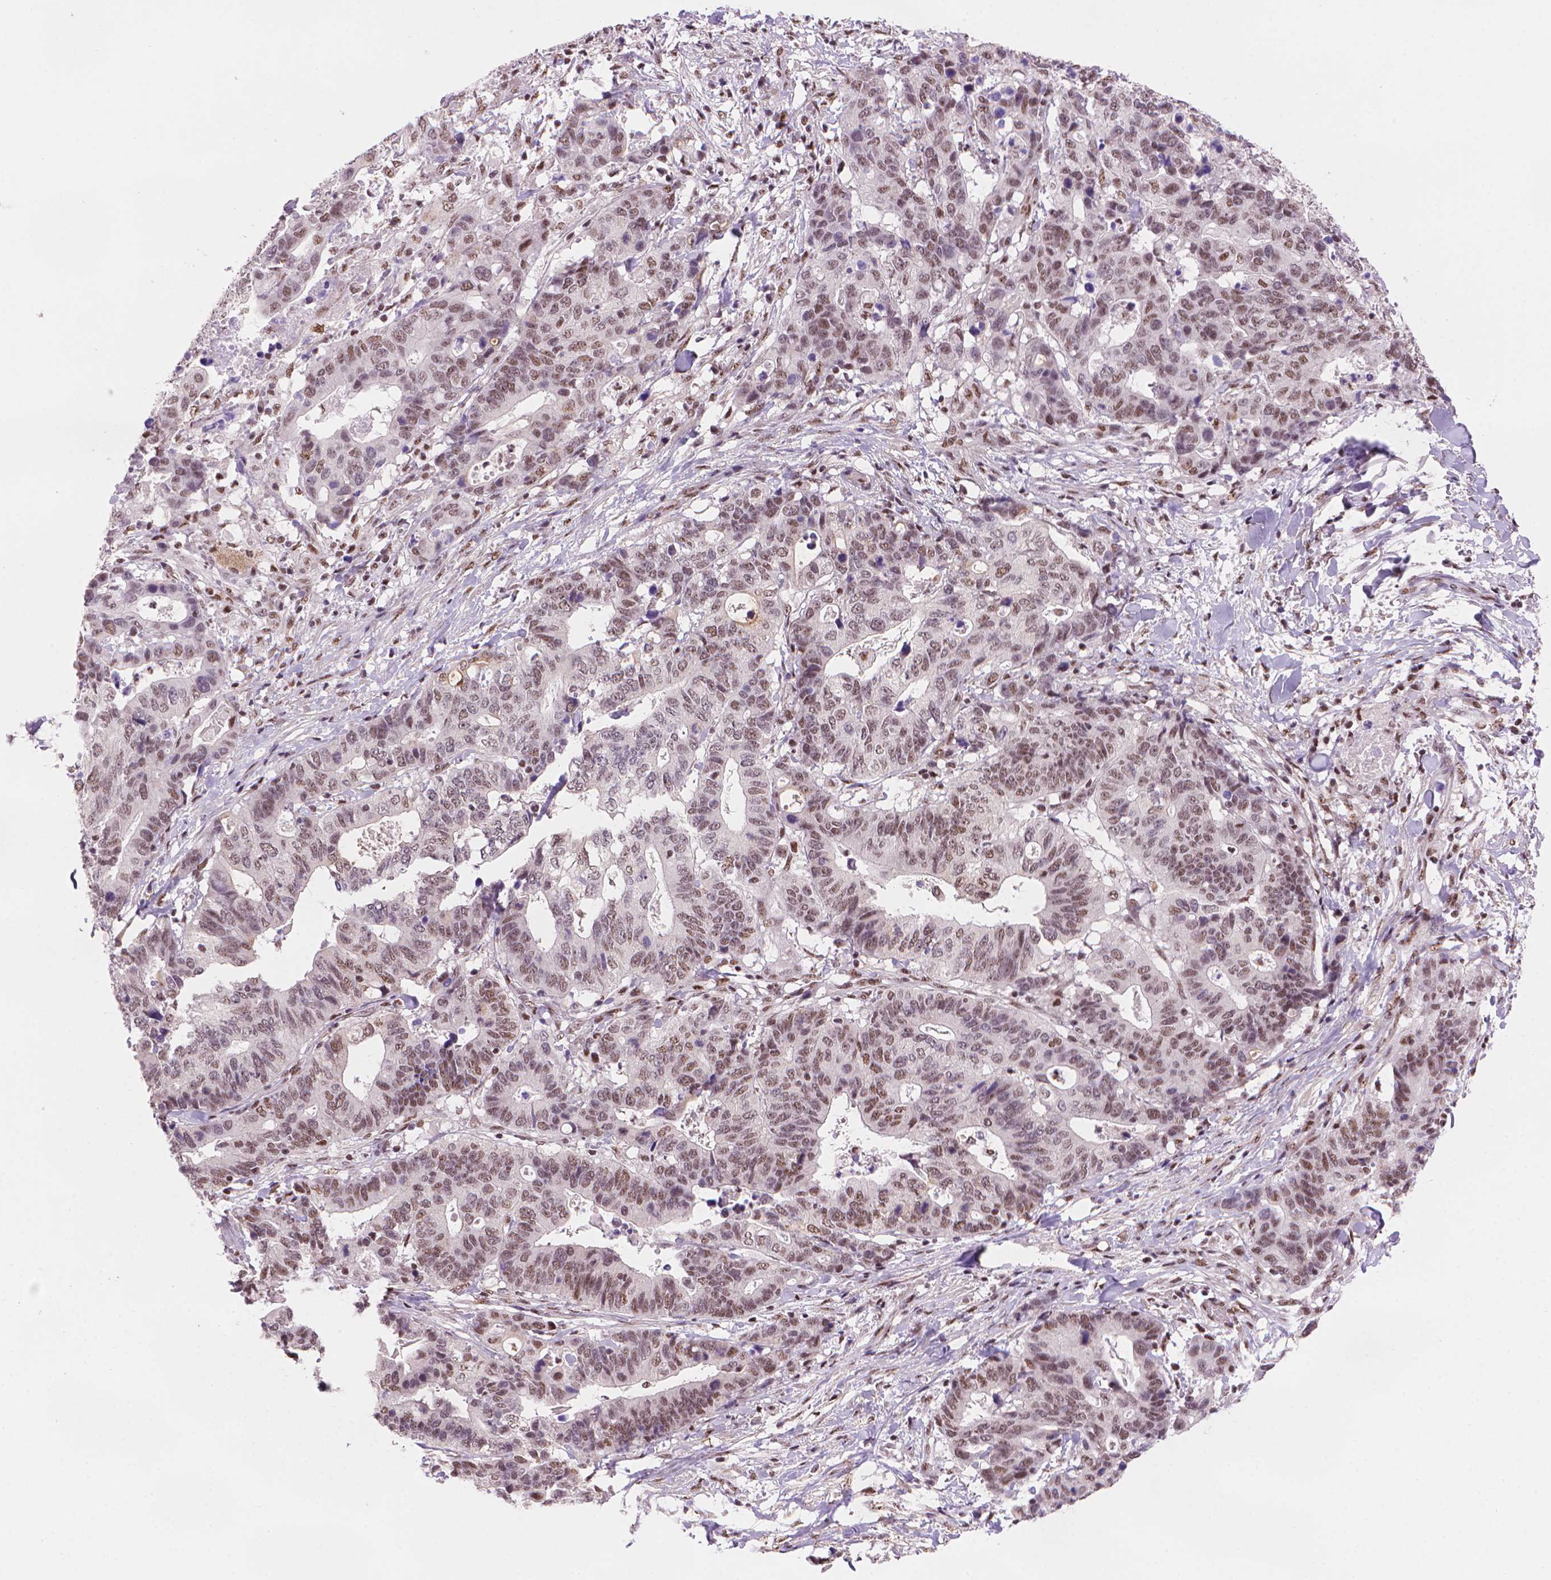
{"staining": {"intensity": "moderate", "quantity": "25%-75%", "location": "nuclear"}, "tissue": "stomach cancer", "cell_type": "Tumor cells", "image_type": "cancer", "snomed": [{"axis": "morphology", "description": "Adenocarcinoma, NOS"}, {"axis": "topography", "description": "Stomach, upper"}], "caption": "About 25%-75% of tumor cells in adenocarcinoma (stomach) show moderate nuclear protein expression as visualized by brown immunohistochemical staining.", "gene": "UBN1", "patient": {"sex": "female", "age": 67}}